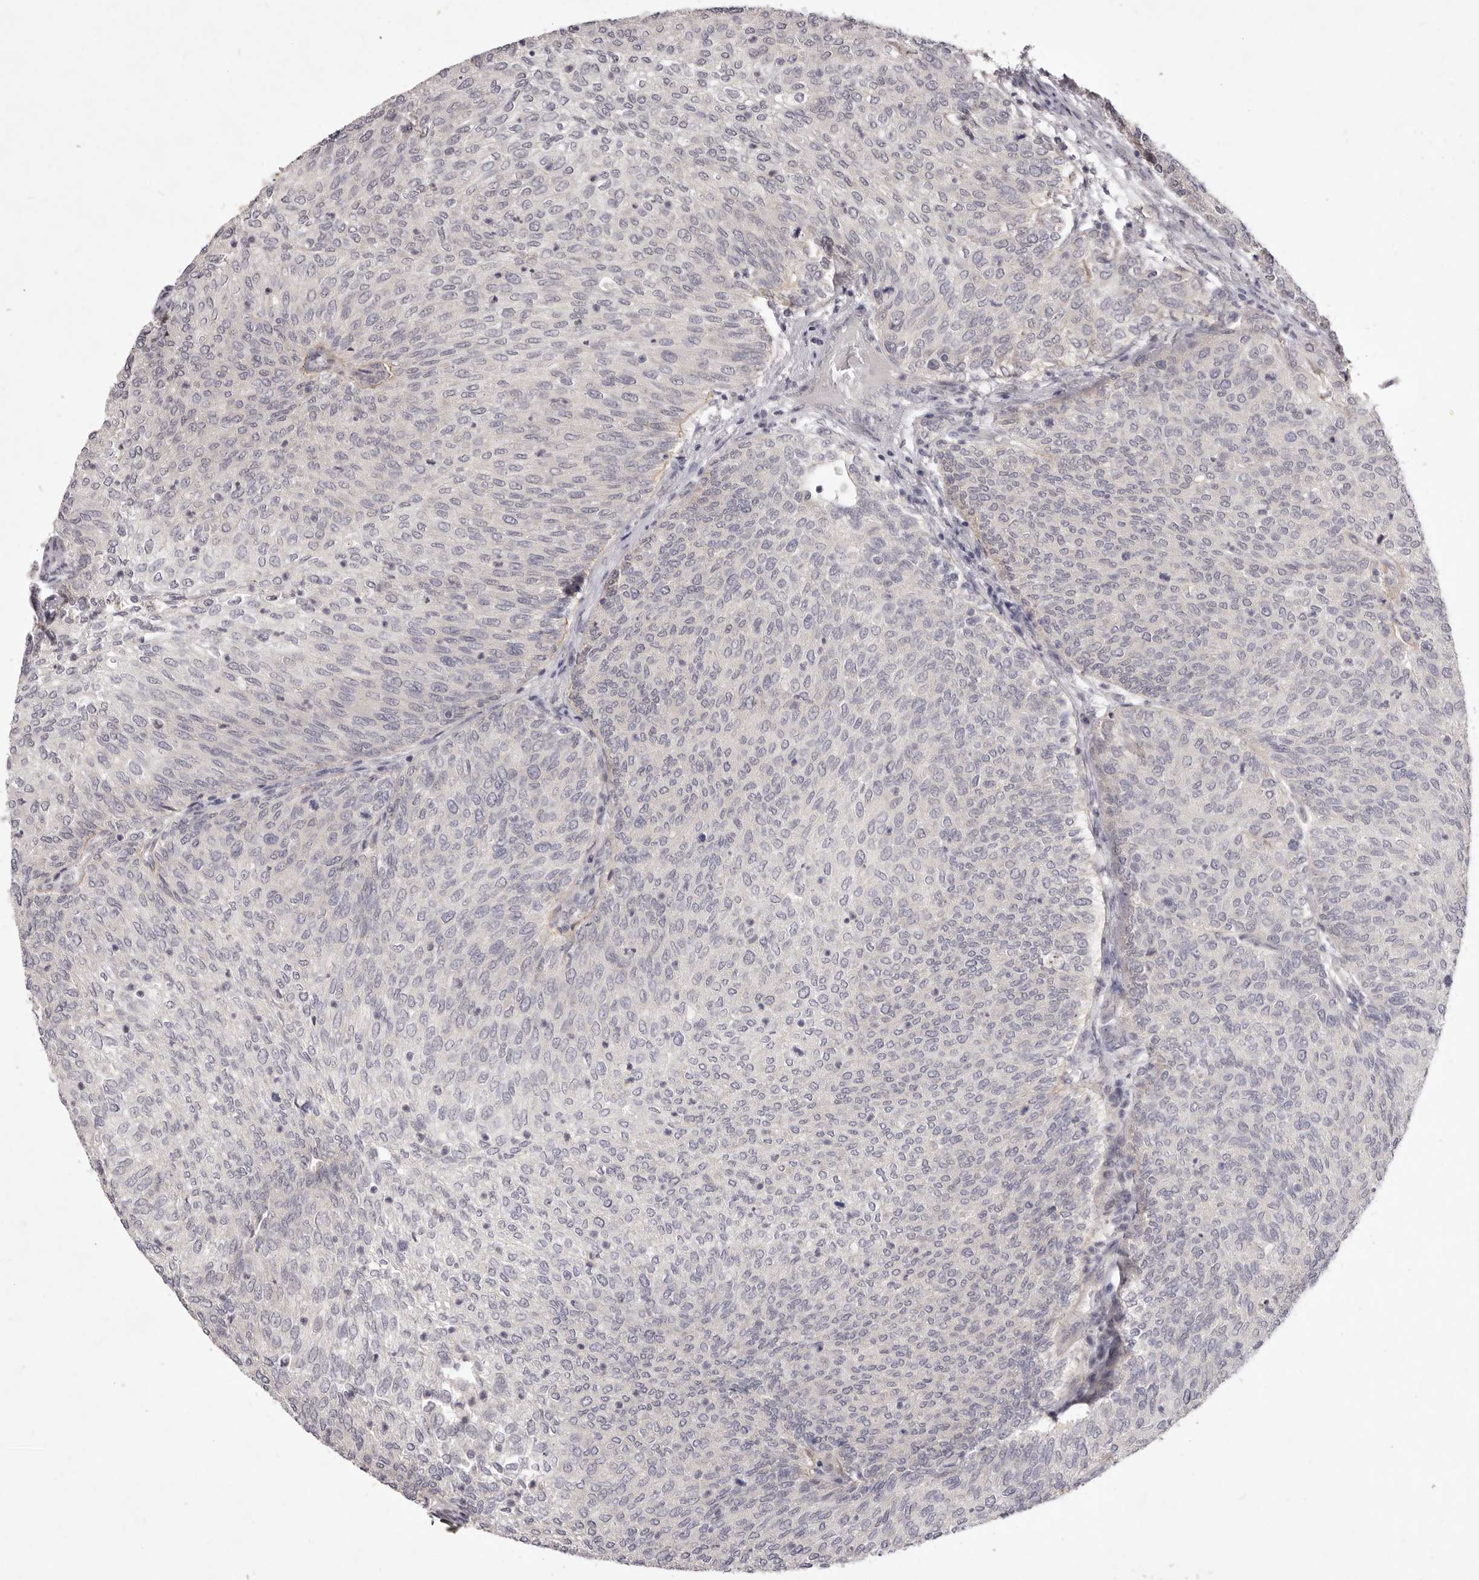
{"staining": {"intensity": "negative", "quantity": "none", "location": "none"}, "tissue": "urothelial cancer", "cell_type": "Tumor cells", "image_type": "cancer", "snomed": [{"axis": "morphology", "description": "Urothelial carcinoma, Low grade"}, {"axis": "topography", "description": "Urinary bladder"}], "caption": "Urothelial cancer was stained to show a protein in brown. There is no significant staining in tumor cells.", "gene": "GARNL3", "patient": {"sex": "female", "age": 79}}